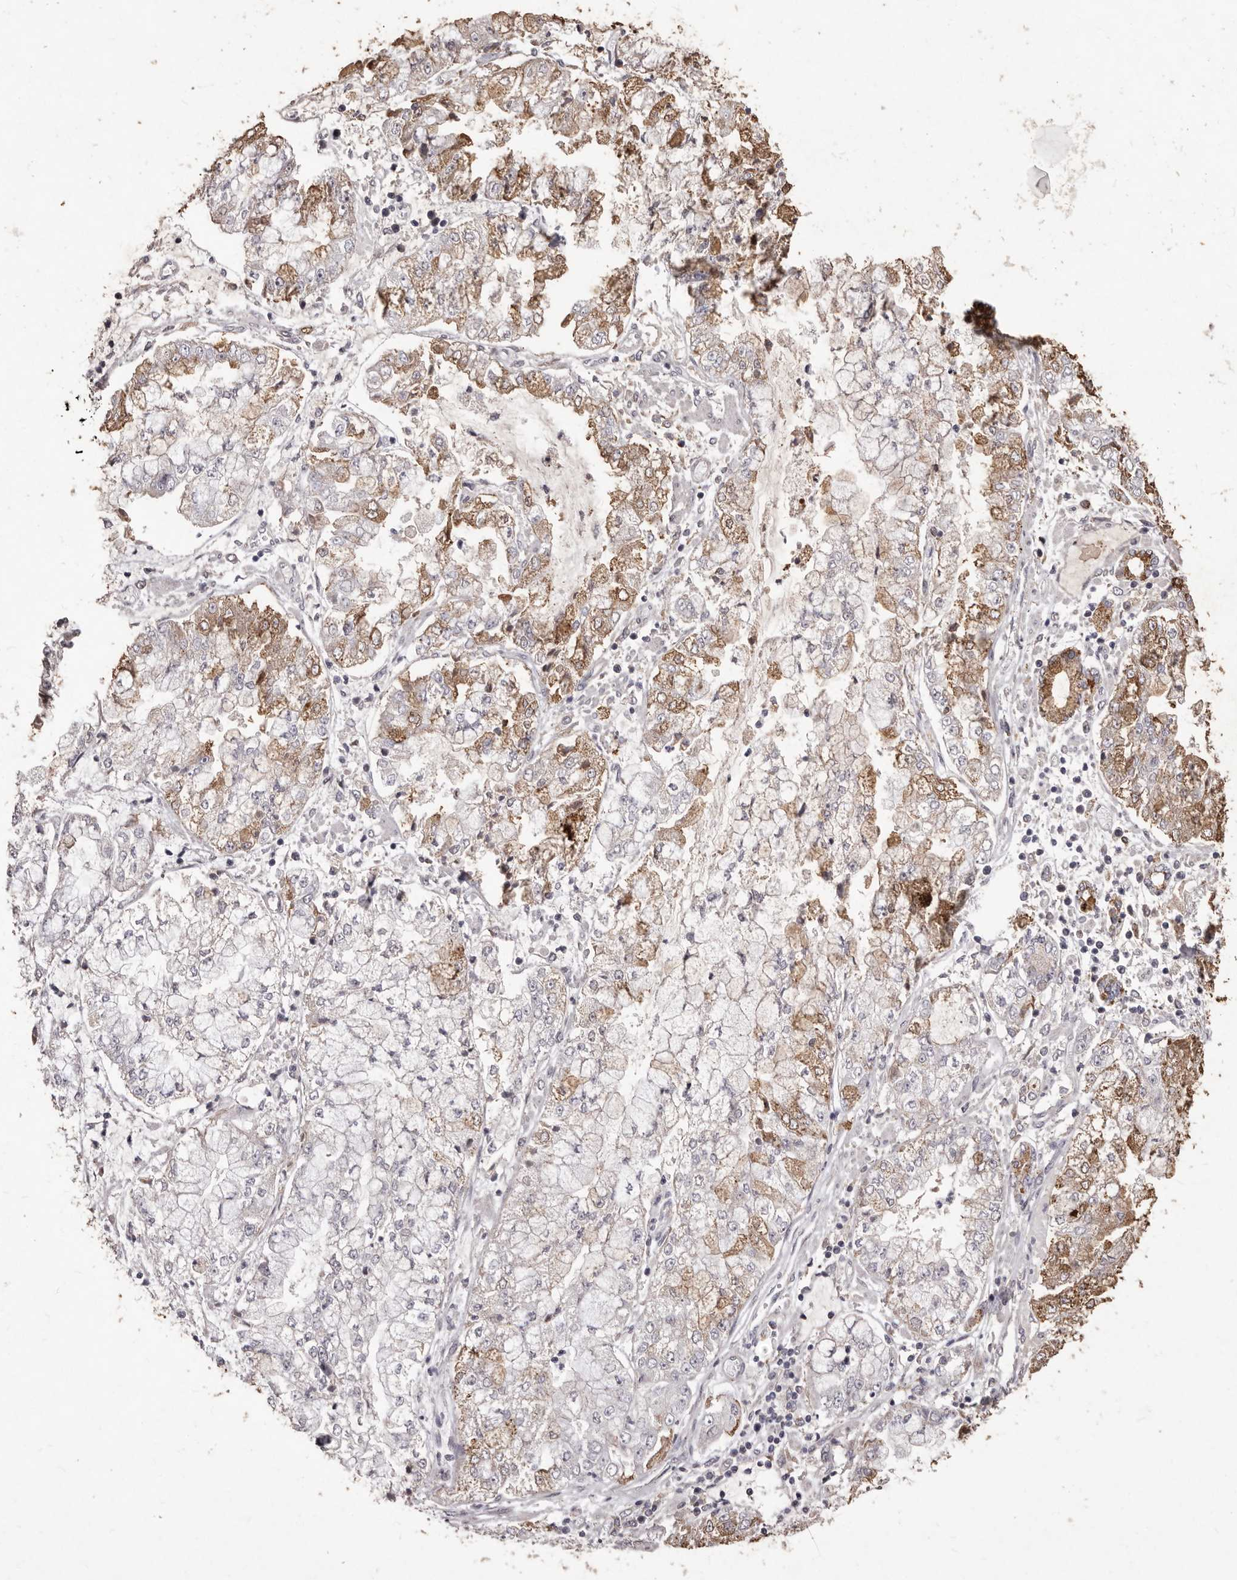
{"staining": {"intensity": "moderate", "quantity": ">75%", "location": "cytoplasmic/membranous"}, "tissue": "stomach cancer", "cell_type": "Tumor cells", "image_type": "cancer", "snomed": [{"axis": "morphology", "description": "Adenocarcinoma, NOS"}, {"axis": "topography", "description": "Stomach"}], "caption": "The immunohistochemical stain labels moderate cytoplasmic/membranous staining in tumor cells of stomach cancer tissue.", "gene": "PRSS27", "patient": {"sex": "male", "age": 76}}